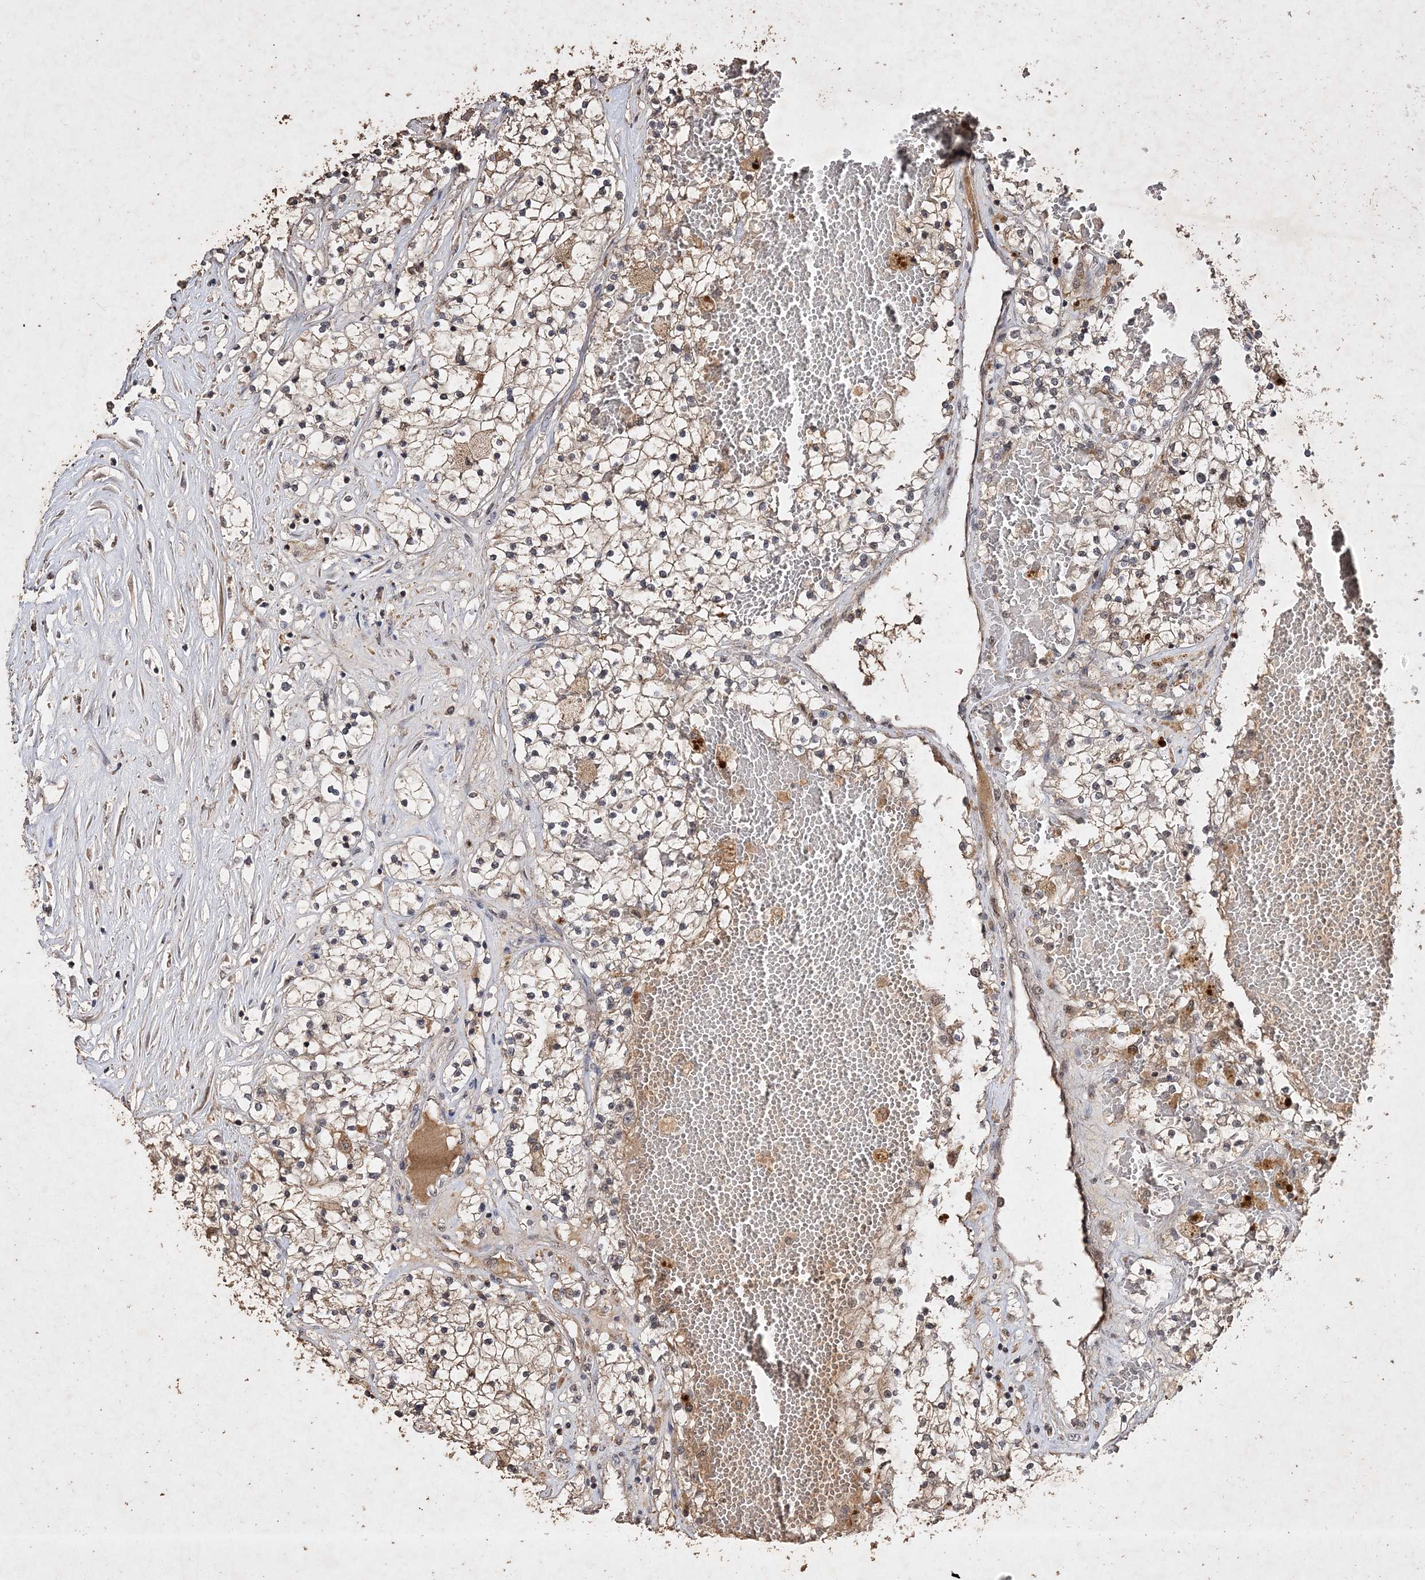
{"staining": {"intensity": "weak", "quantity": "25%-75%", "location": "cytoplasmic/membranous"}, "tissue": "renal cancer", "cell_type": "Tumor cells", "image_type": "cancer", "snomed": [{"axis": "morphology", "description": "Normal tissue, NOS"}, {"axis": "morphology", "description": "Adenocarcinoma, NOS"}, {"axis": "topography", "description": "Kidney"}], "caption": "A brown stain labels weak cytoplasmic/membranous expression of a protein in human adenocarcinoma (renal) tumor cells.", "gene": "C3orf38", "patient": {"sex": "male", "age": 68}}